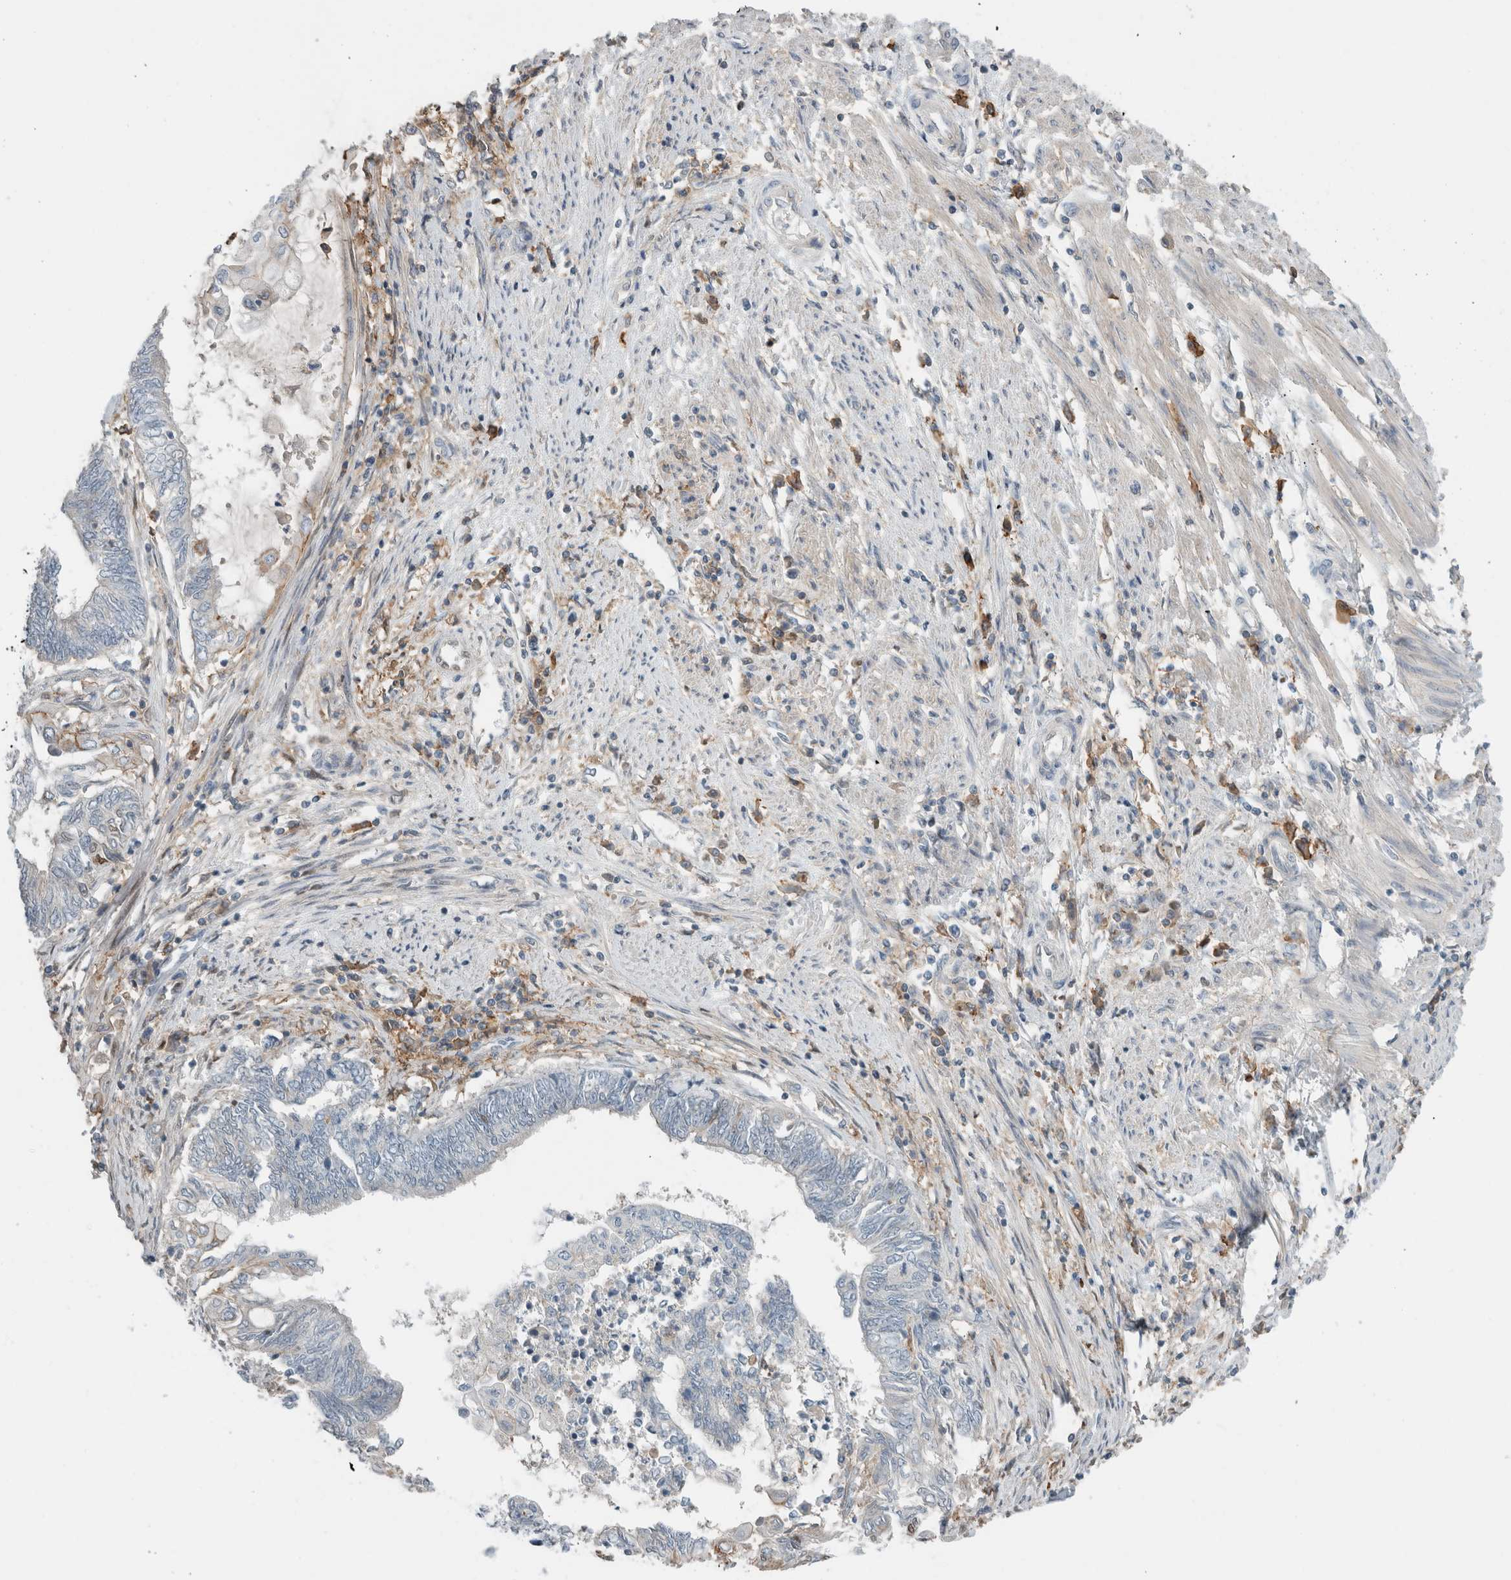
{"staining": {"intensity": "negative", "quantity": "none", "location": "none"}, "tissue": "endometrial cancer", "cell_type": "Tumor cells", "image_type": "cancer", "snomed": [{"axis": "morphology", "description": "Adenocarcinoma, NOS"}, {"axis": "topography", "description": "Uterus"}, {"axis": "topography", "description": "Endometrium"}], "caption": "This is a photomicrograph of immunohistochemistry staining of endometrial cancer, which shows no positivity in tumor cells.", "gene": "ERCC6L2", "patient": {"sex": "female", "age": 70}}